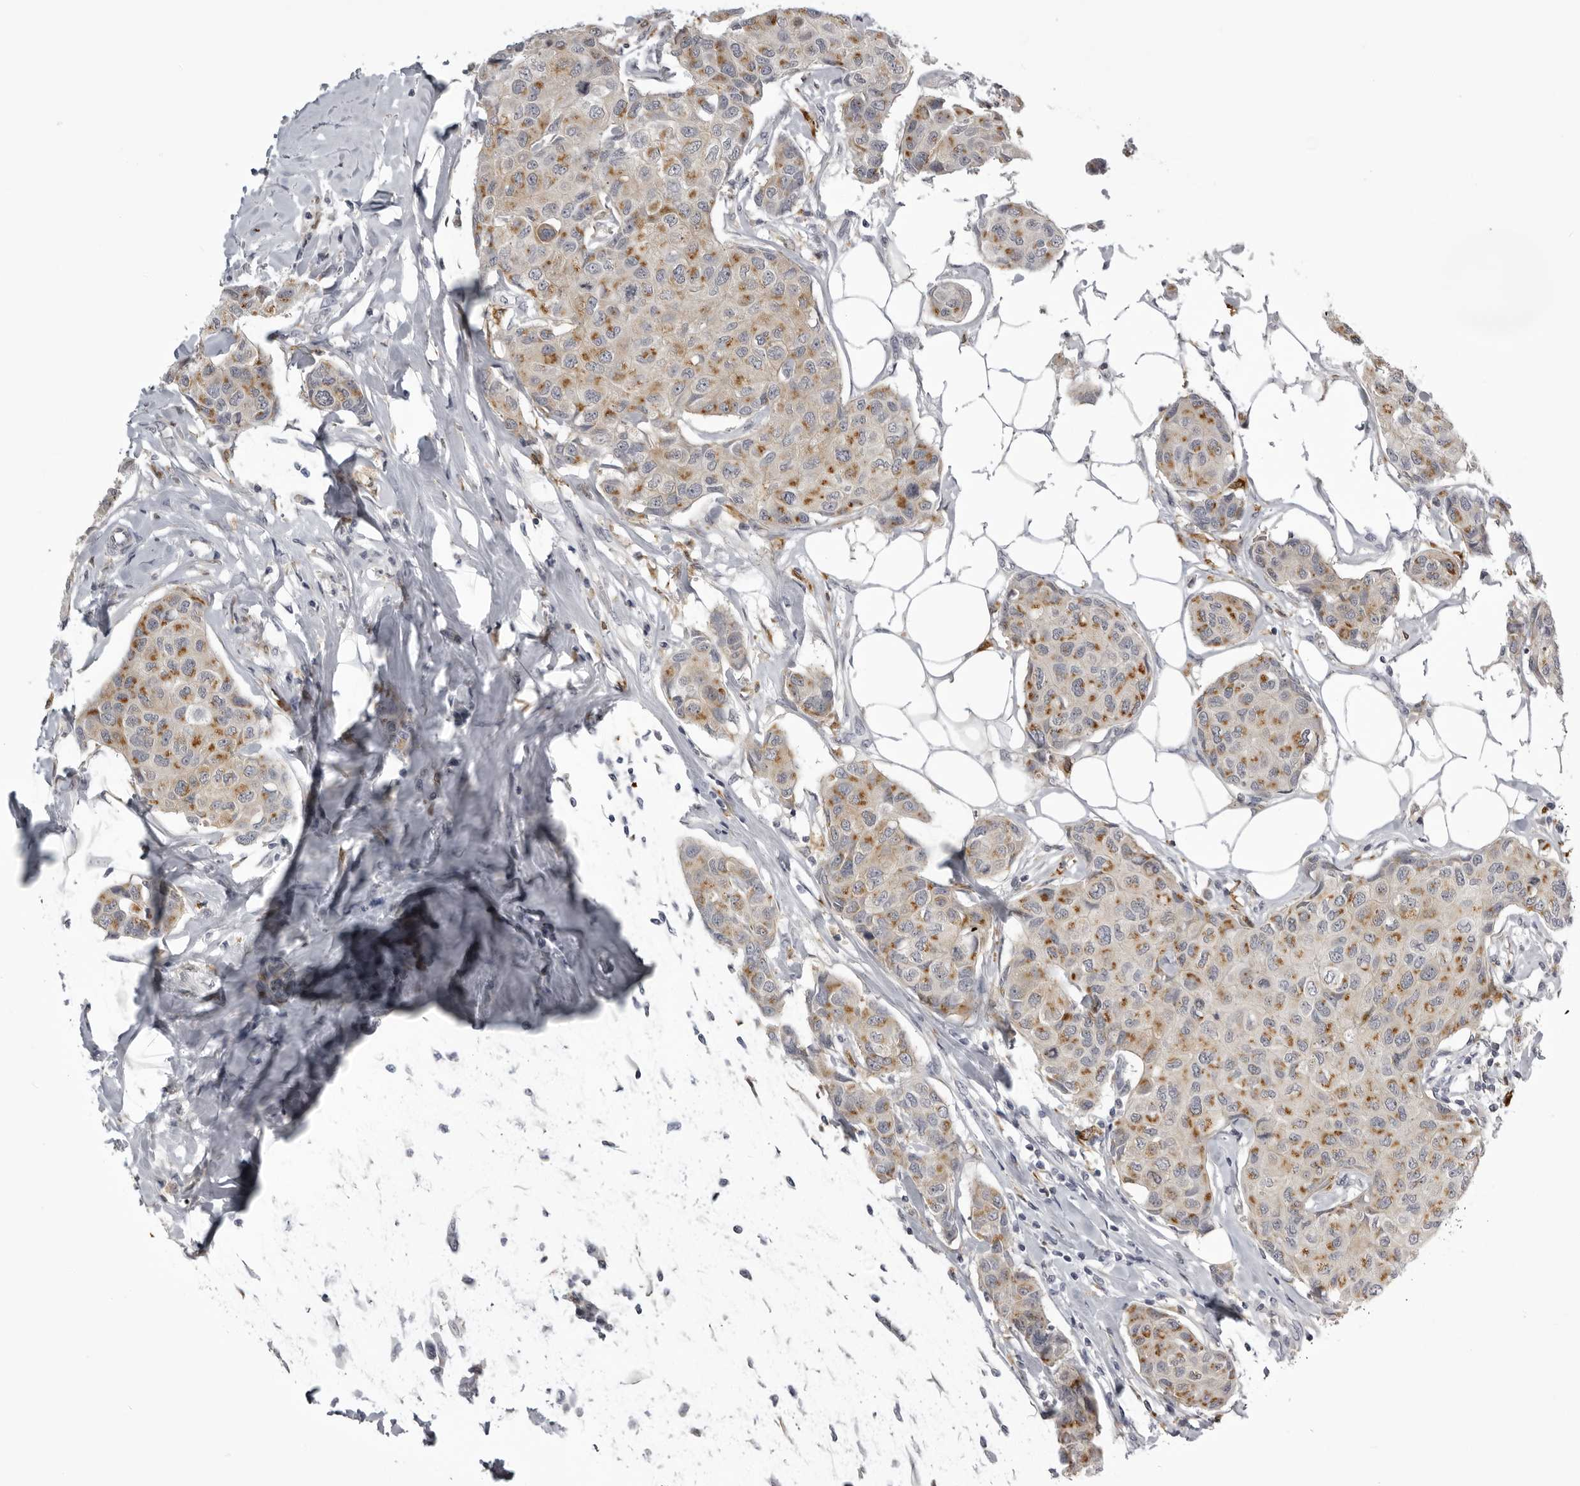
{"staining": {"intensity": "moderate", "quantity": ">75%", "location": "cytoplasmic/membranous"}, "tissue": "breast cancer", "cell_type": "Tumor cells", "image_type": "cancer", "snomed": [{"axis": "morphology", "description": "Duct carcinoma"}, {"axis": "topography", "description": "Breast"}], "caption": "About >75% of tumor cells in breast cancer exhibit moderate cytoplasmic/membranous protein positivity as visualized by brown immunohistochemical staining.", "gene": "NCEH1", "patient": {"sex": "female", "age": 80}}